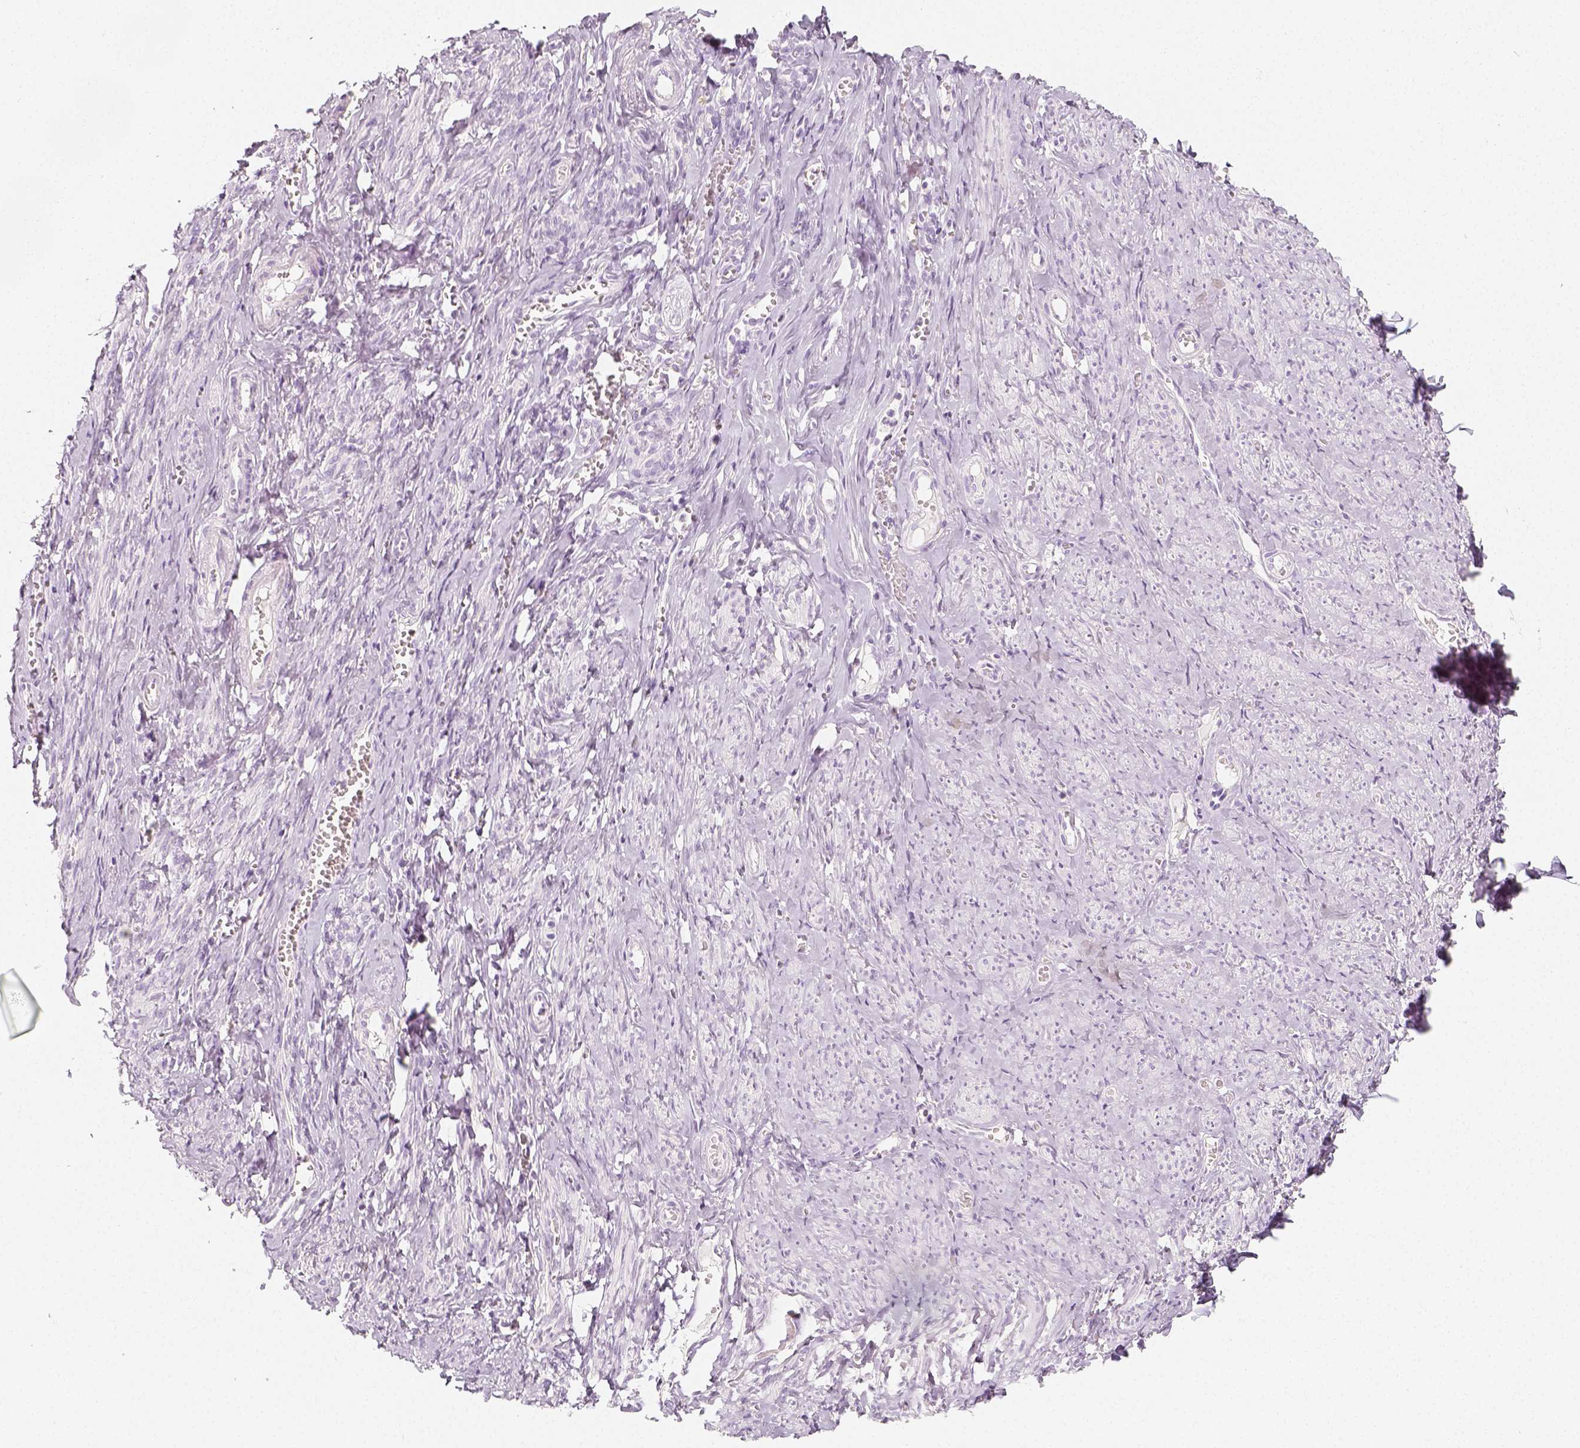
{"staining": {"intensity": "negative", "quantity": "none", "location": "none"}, "tissue": "smooth muscle", "cell_type": "Smooth muscle cells", "image_type": "normal", "snomed": [{"axis": "morphology", "description": "Normal tissue, NOS"}, {"axis": "topography", "description": "Smooth muscle"}], "caption": "DAB (3,3'-diaminobenzidine) immunohistochemical staining of unremarkable smooth muscle shows no significant expression in smooth muscle cells. (Stains: DAB (3,3'-diaminobenzidine) immunohistochemistry with hematoxylin counter stain, Microscopy: brightfield microscopy at high magnification).", "gene": "NECAB2", "patient": {"sex": "female", "age": 65}}